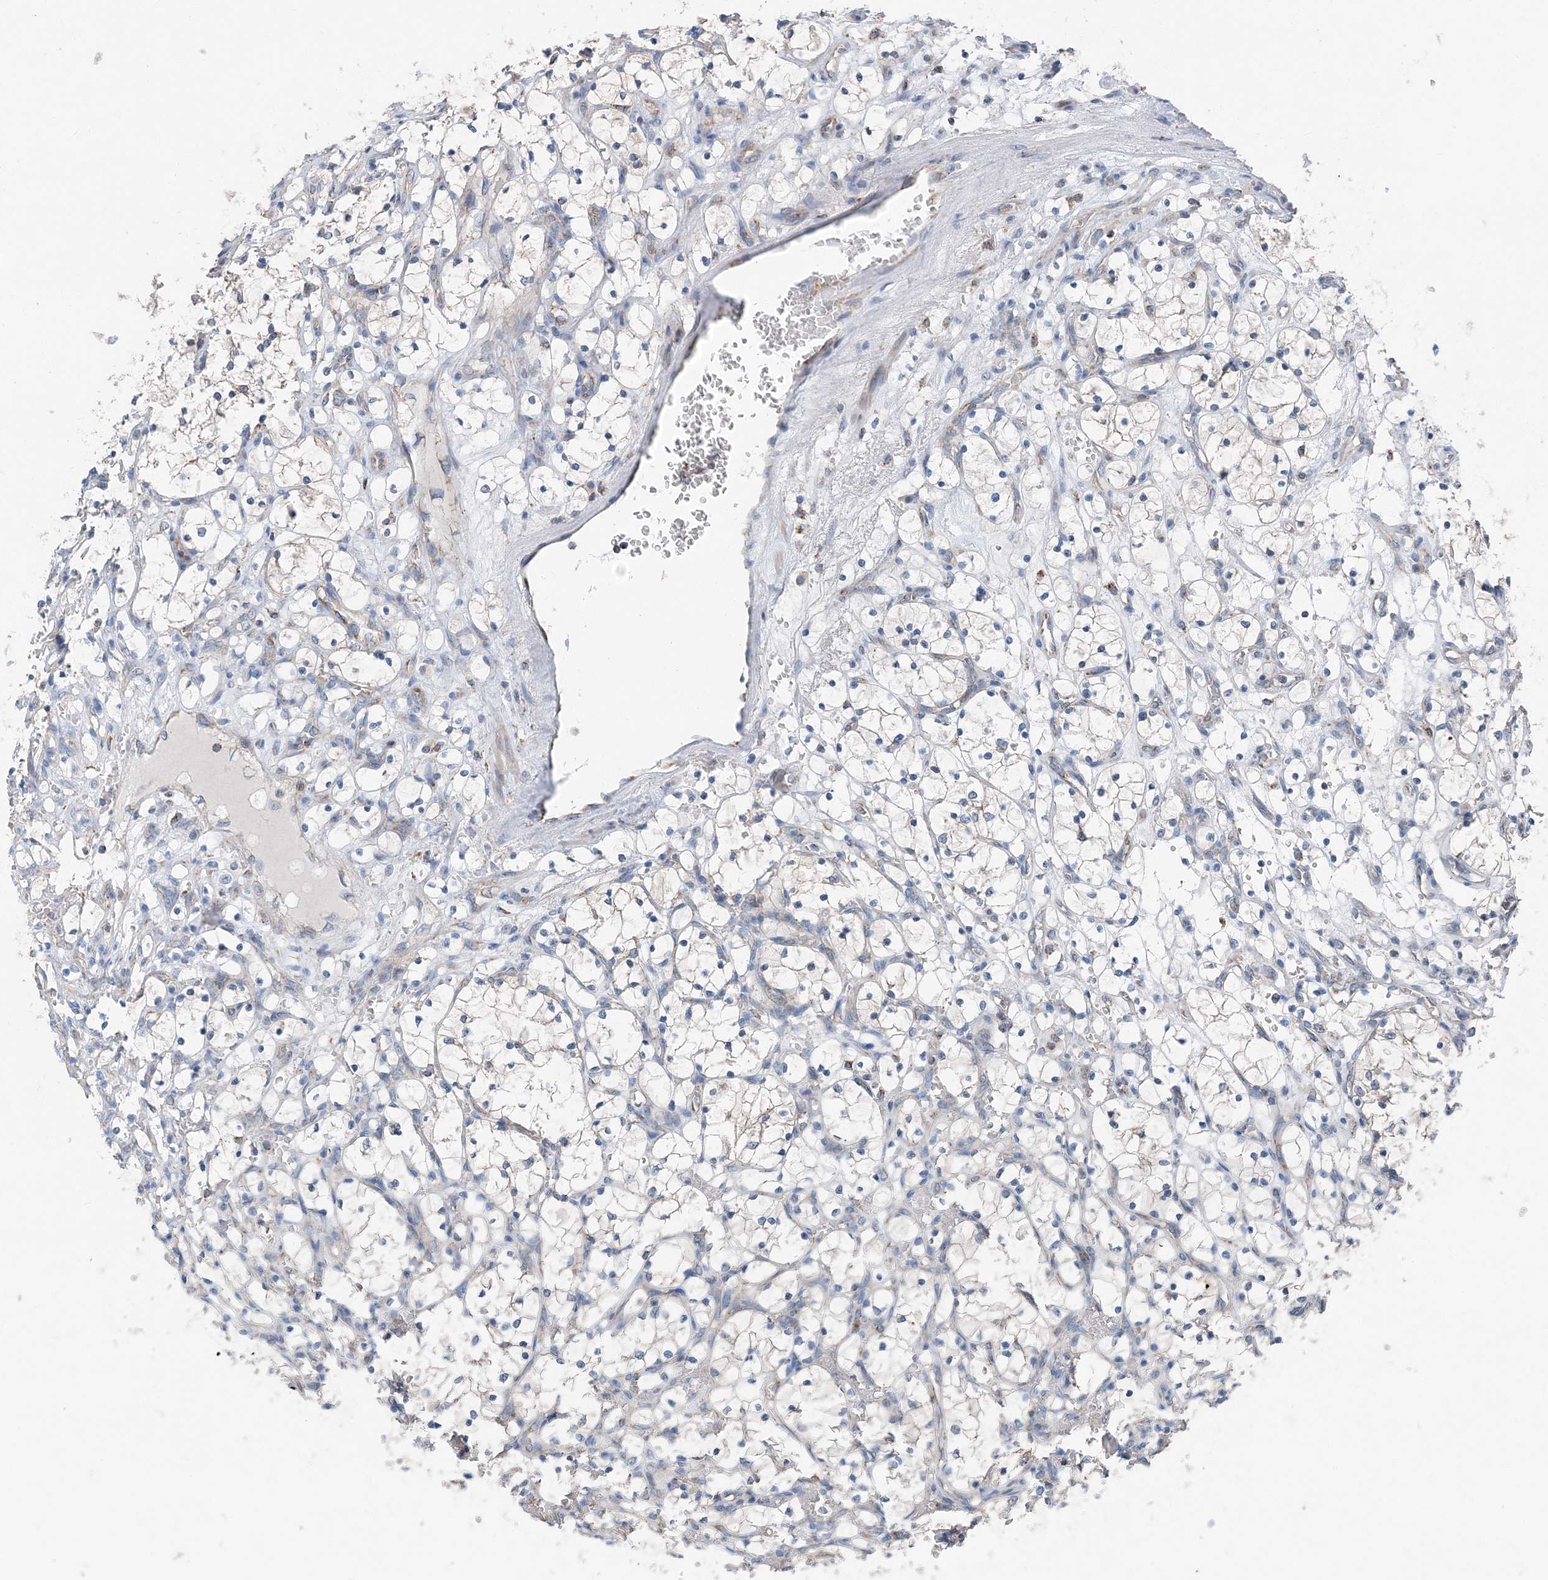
{"staining": {"intensity": "negative", "quantity": "none", "location": "none"}, "tissue": "renal cancer", "cell_type": "Tumor cells", "image_type": "cancer", "snomed": [{"axis": "morphology", "description": "Adenocarcinoma, NOS"}, {"axis": "topography", "description": "Kidney"}], "caption": "Immunohistochemical staining of renal cancer (adenocarcinoma) shows no significant expression in tumor cells. (Brightfield microscopy of DAB immunohistochemistry (IHC) at high magnification).", "gene": "SPRY2", "patient": {"sex": "female", "age": 69}}